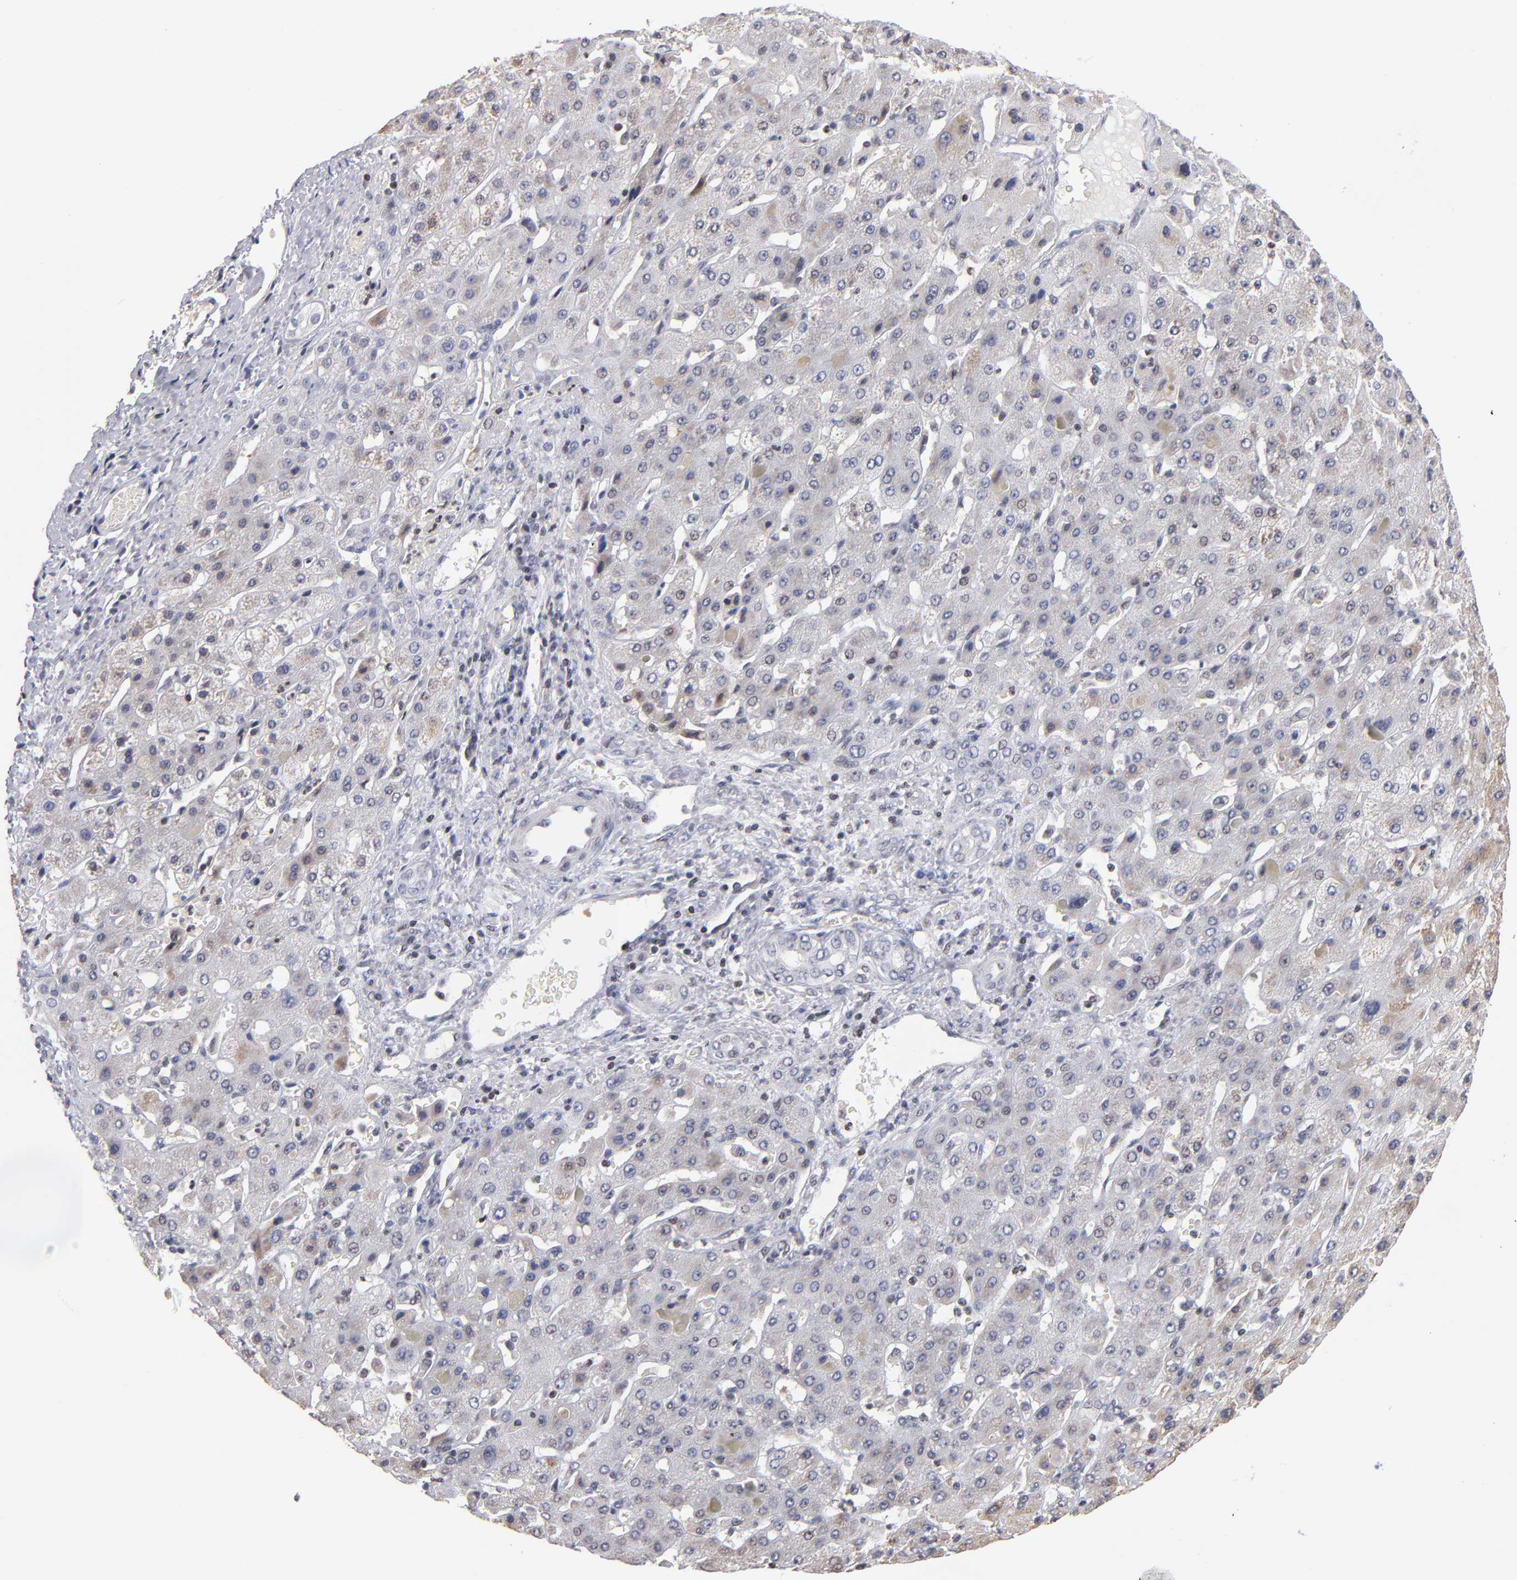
{"staining": {"intensity": "weak", "quantity": "<25%", "location": "cytoplasmic/membranous"}, "tissue": "liver cancer", "cell_type": "Tumor cells", "image_type": "cancer", "snomed": [{"axis": "morphology", "description": "Cholangiocarcinoma"}, {"axis": "topography", "description": "Liver"}], "caption": "Protein analysis of liver cancer shows no significant positivity in tumor cells. (Stains: DAB immunohistochemistry with hematoxylin counter stain, Microscopy: brightfield microscopy at high magnification).", "gene": "ODF2", "patient": {"sex": "female", "age": 52}}